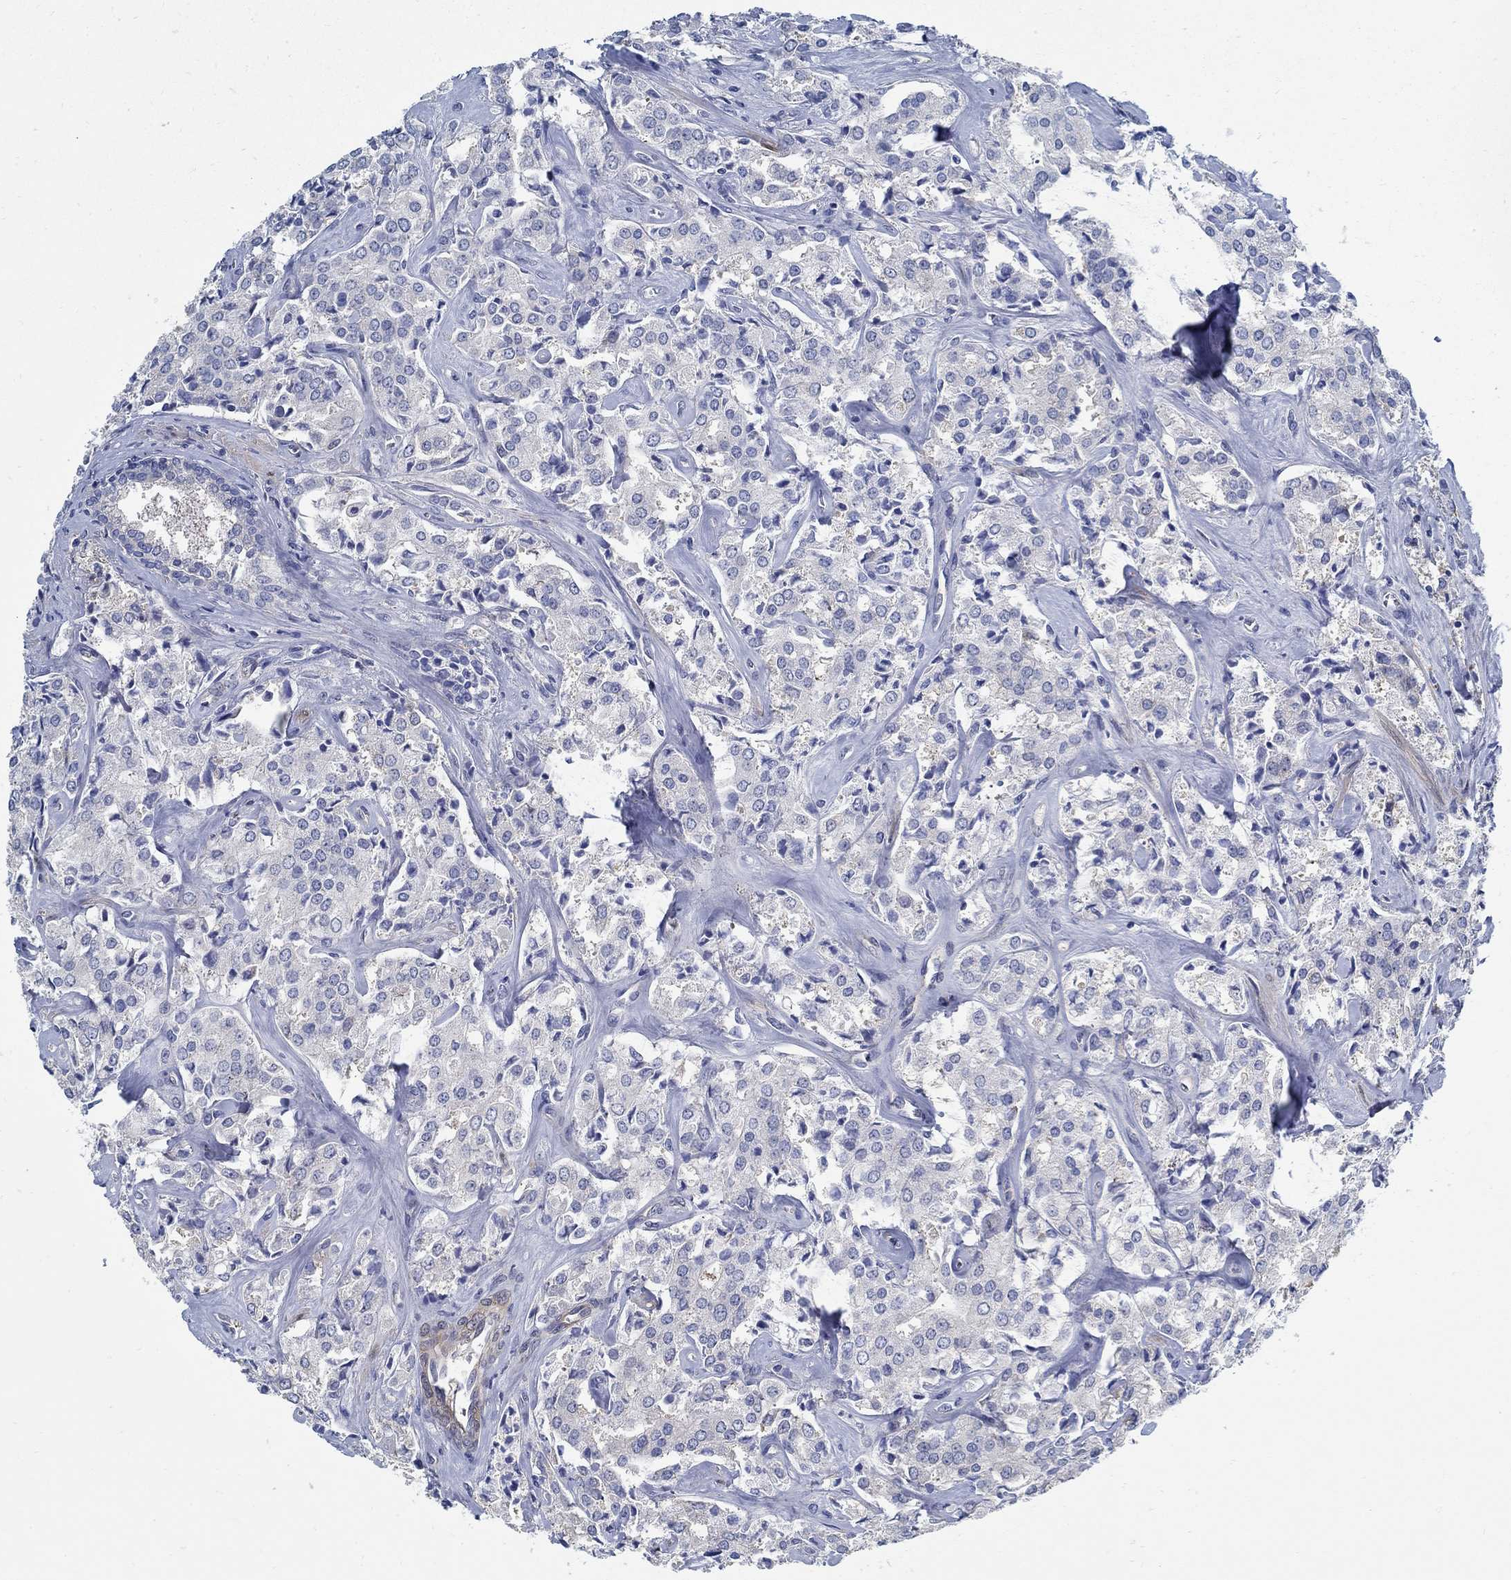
{"staining": {"intensity": "negative", "quantity": "none", "location": "none"}, "tissue": "prostate cancer", "cell_type": "Tumor cells", "image_type": "cancer", "snomed": [{"axis": "morphology", "description": "Adenocarcinoma, NOS"}, {"axis": "topography", "description": "Prostate"}], "caption": "Immunohistochemistry photomicrograph of neoplastic tissue: prostate cancer (adenocarcinoma) stained with DAB displays no significant protein staining in tumor cells.", "gene": "C15orf39", "patient": {"sex": "male", "age": 66}}